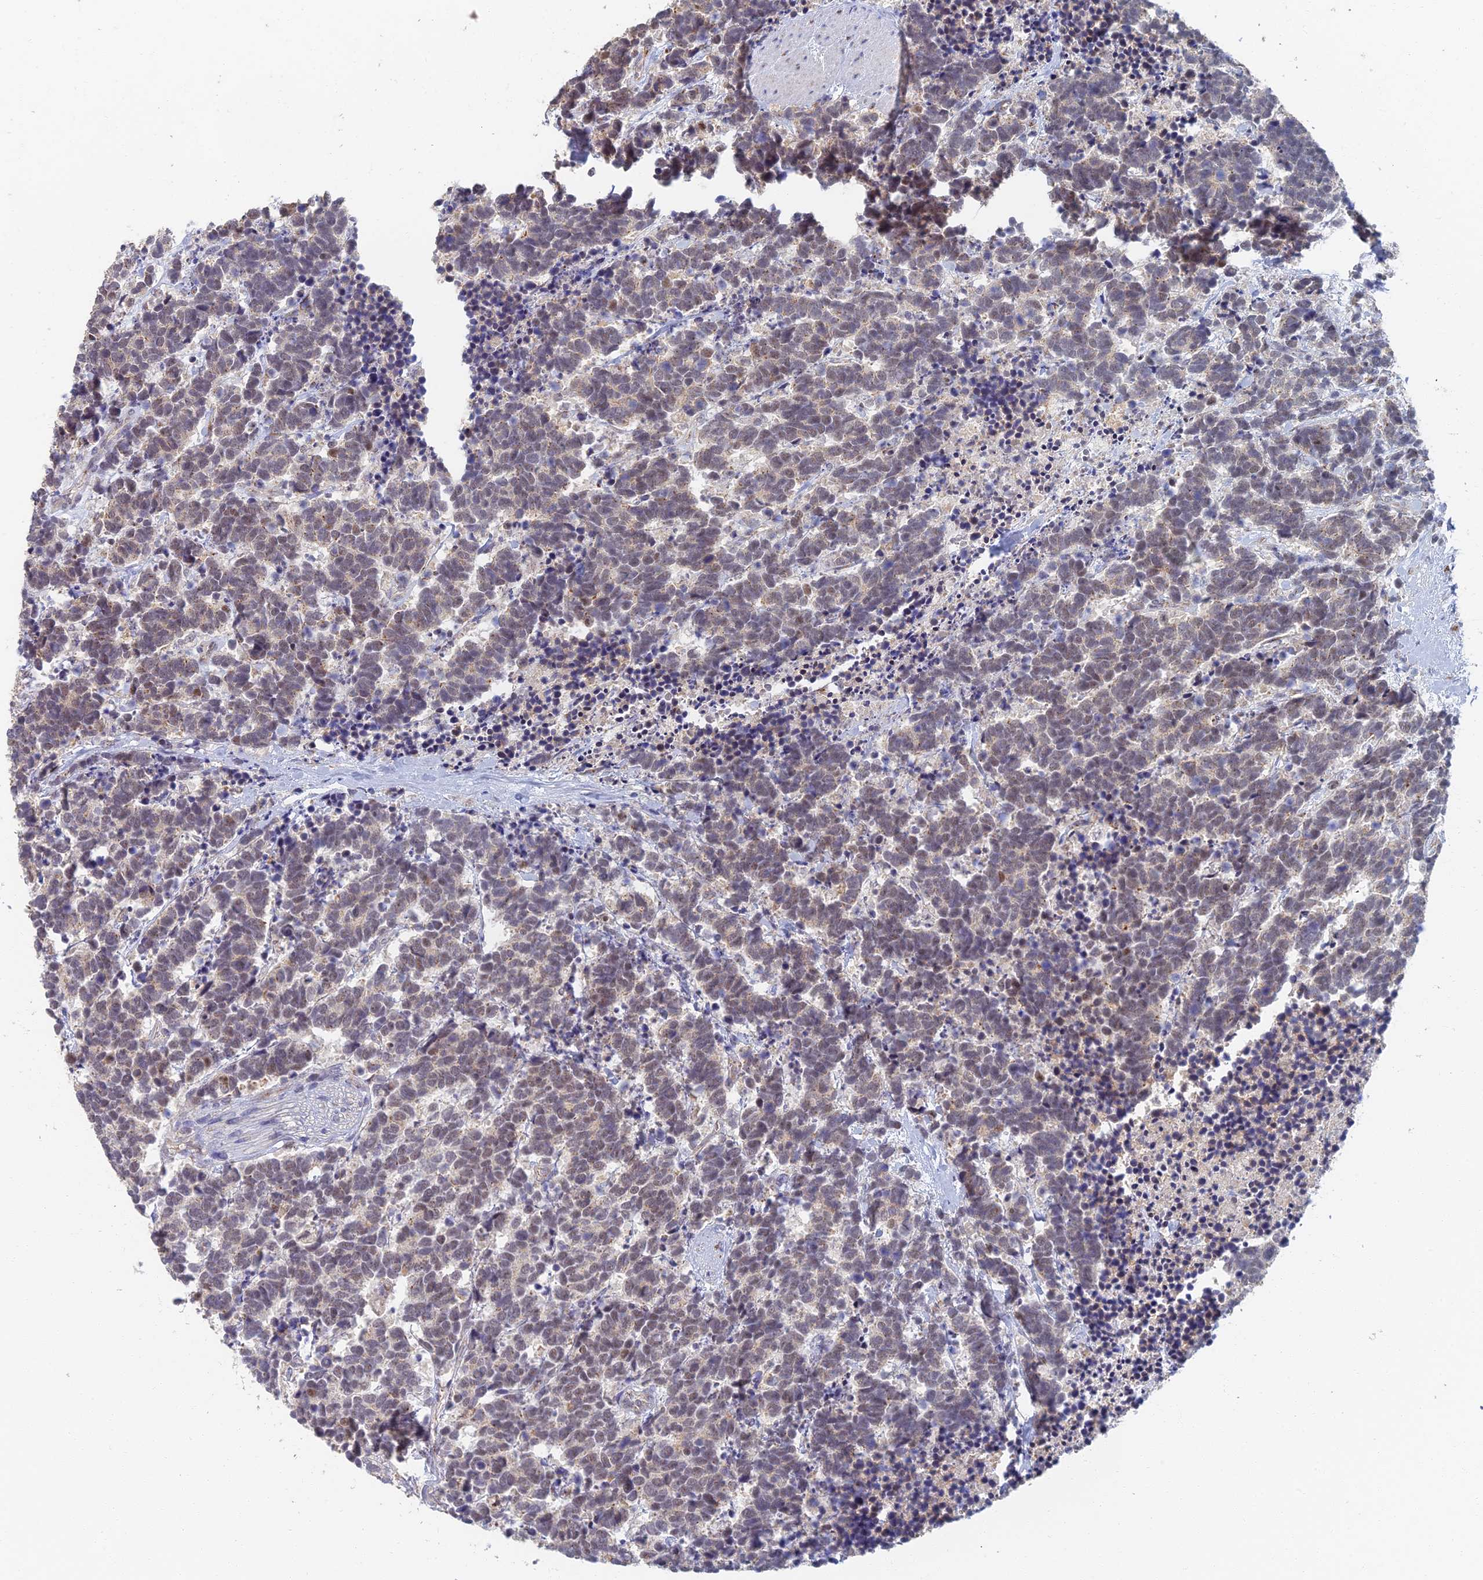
{"staining": {"intensity": "weak", "quantity": "<25%", "location": "cytoplasmic/membranous"}, "tissue": "carcinoid", "cell_type": "Tumor cells", "image_type": "cancer", "snomed": [{"axis": "morphology", "description": "Carcinoma, NOS"}, {"axis": "morphology", "description": "Carcinoid, malignant, NOS"}, {"axis": "topography", "description": "Prostate"}], "caption": "Immunohistochemistry (IHC) of human carcinoid exhibits no positivity in tumor cells. (Stains: DAB (3,3'-diaminobenzidine) immunohistochemistry (IHC) with hematoxylin counter stain, Microscopy: brightfield microscopy at high magnification).", "gene": "GPATCH1", "patient": {"sex": "male", "age": 57}}